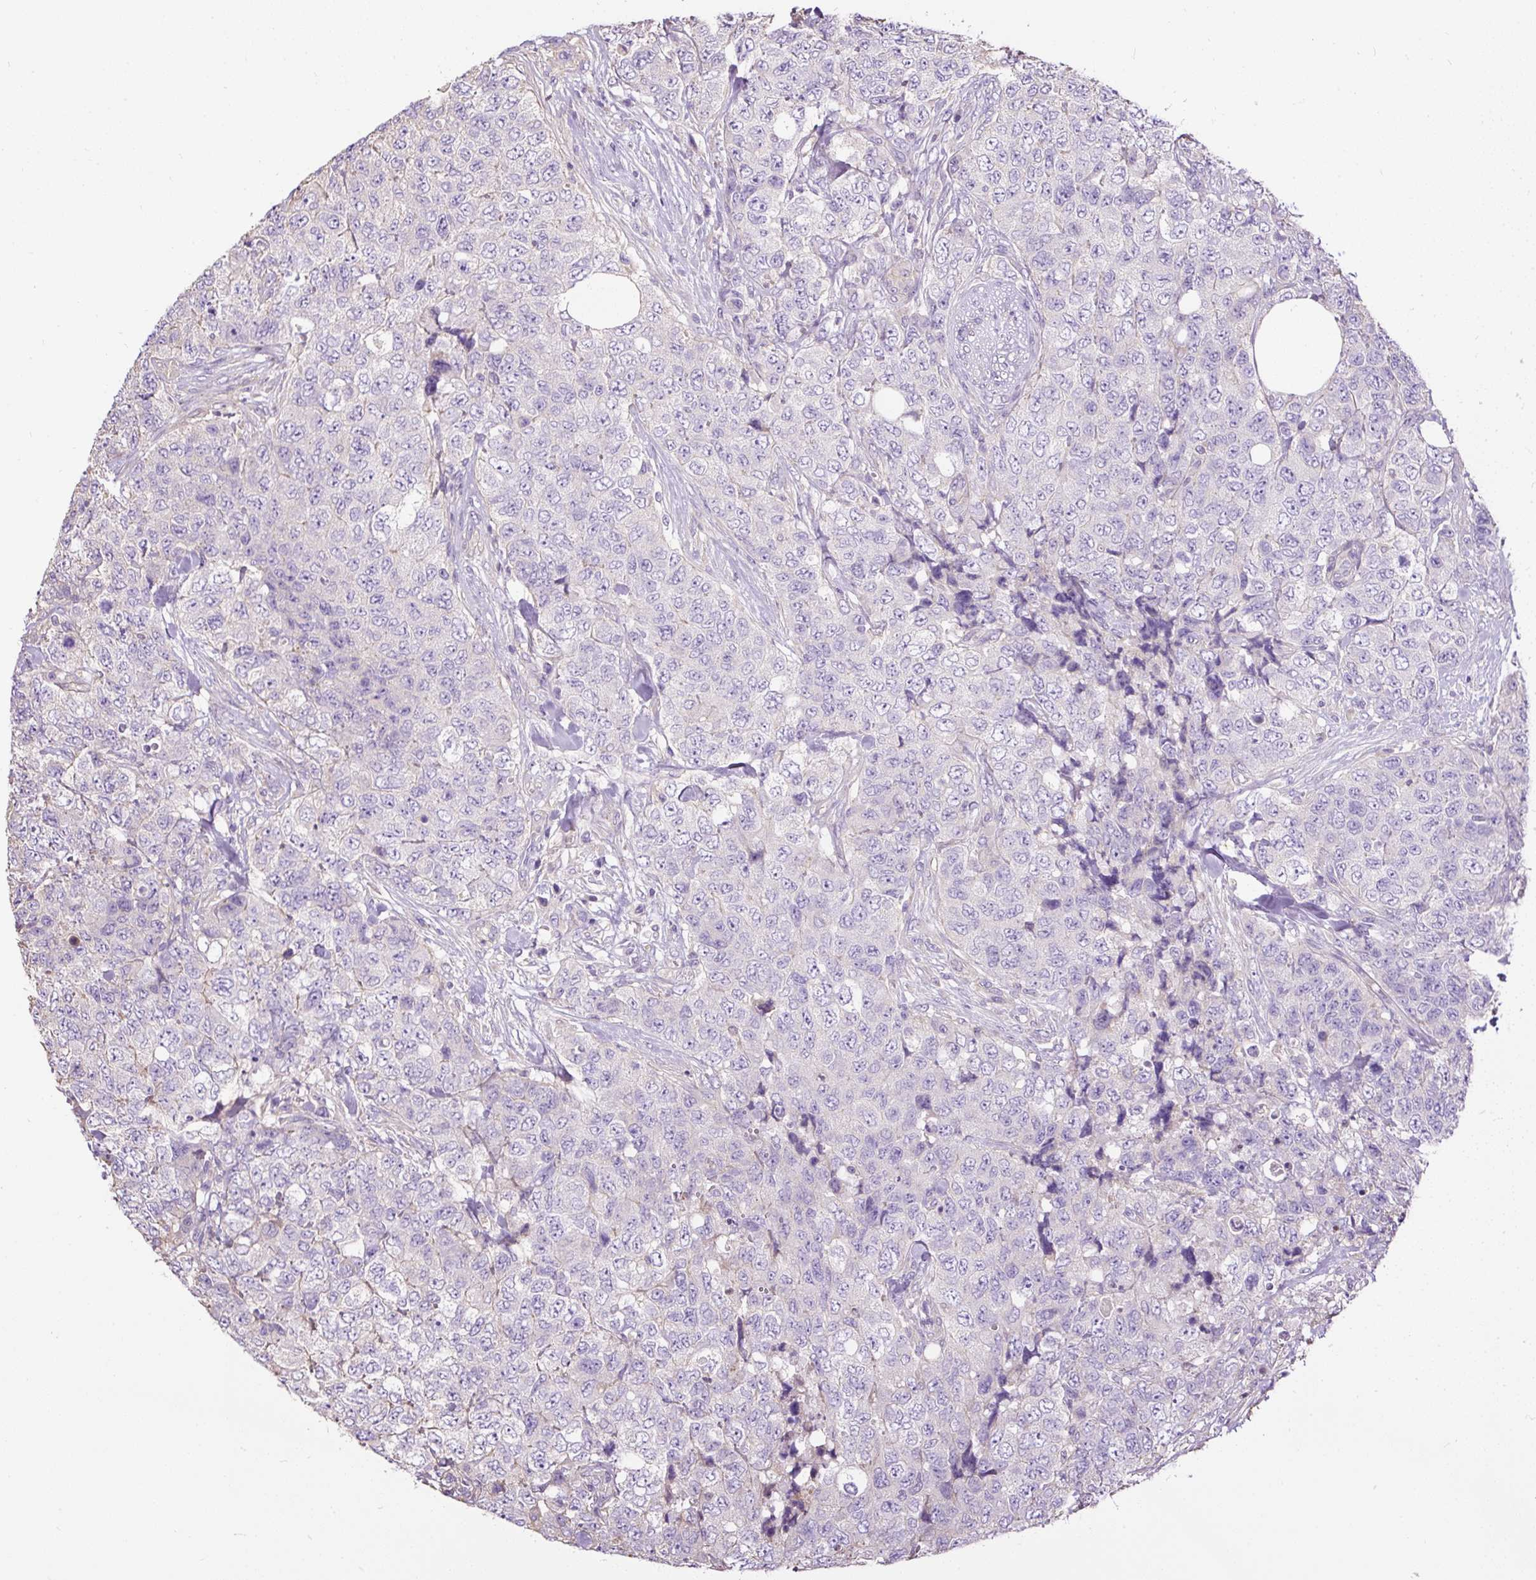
{"staining": {"intensity": "negative", "quantity": "none", "location": "none"}, "tissue": "urothelial cancer", "cell_type": "Tumor cells", "image_type": "cancer", "snomed": [{"axis": "morphology", "description": "Urothelial carcinoma, High grade"}, {"axis": "topography", "description": "Urinary bladder"}], "caption": "This is an immunohistochemistry (IHC) image of urothelial cancer. There is no staining in tumor cells.", "gene": "PDIA2", "patient": {"sex": "female", "age": 78}}